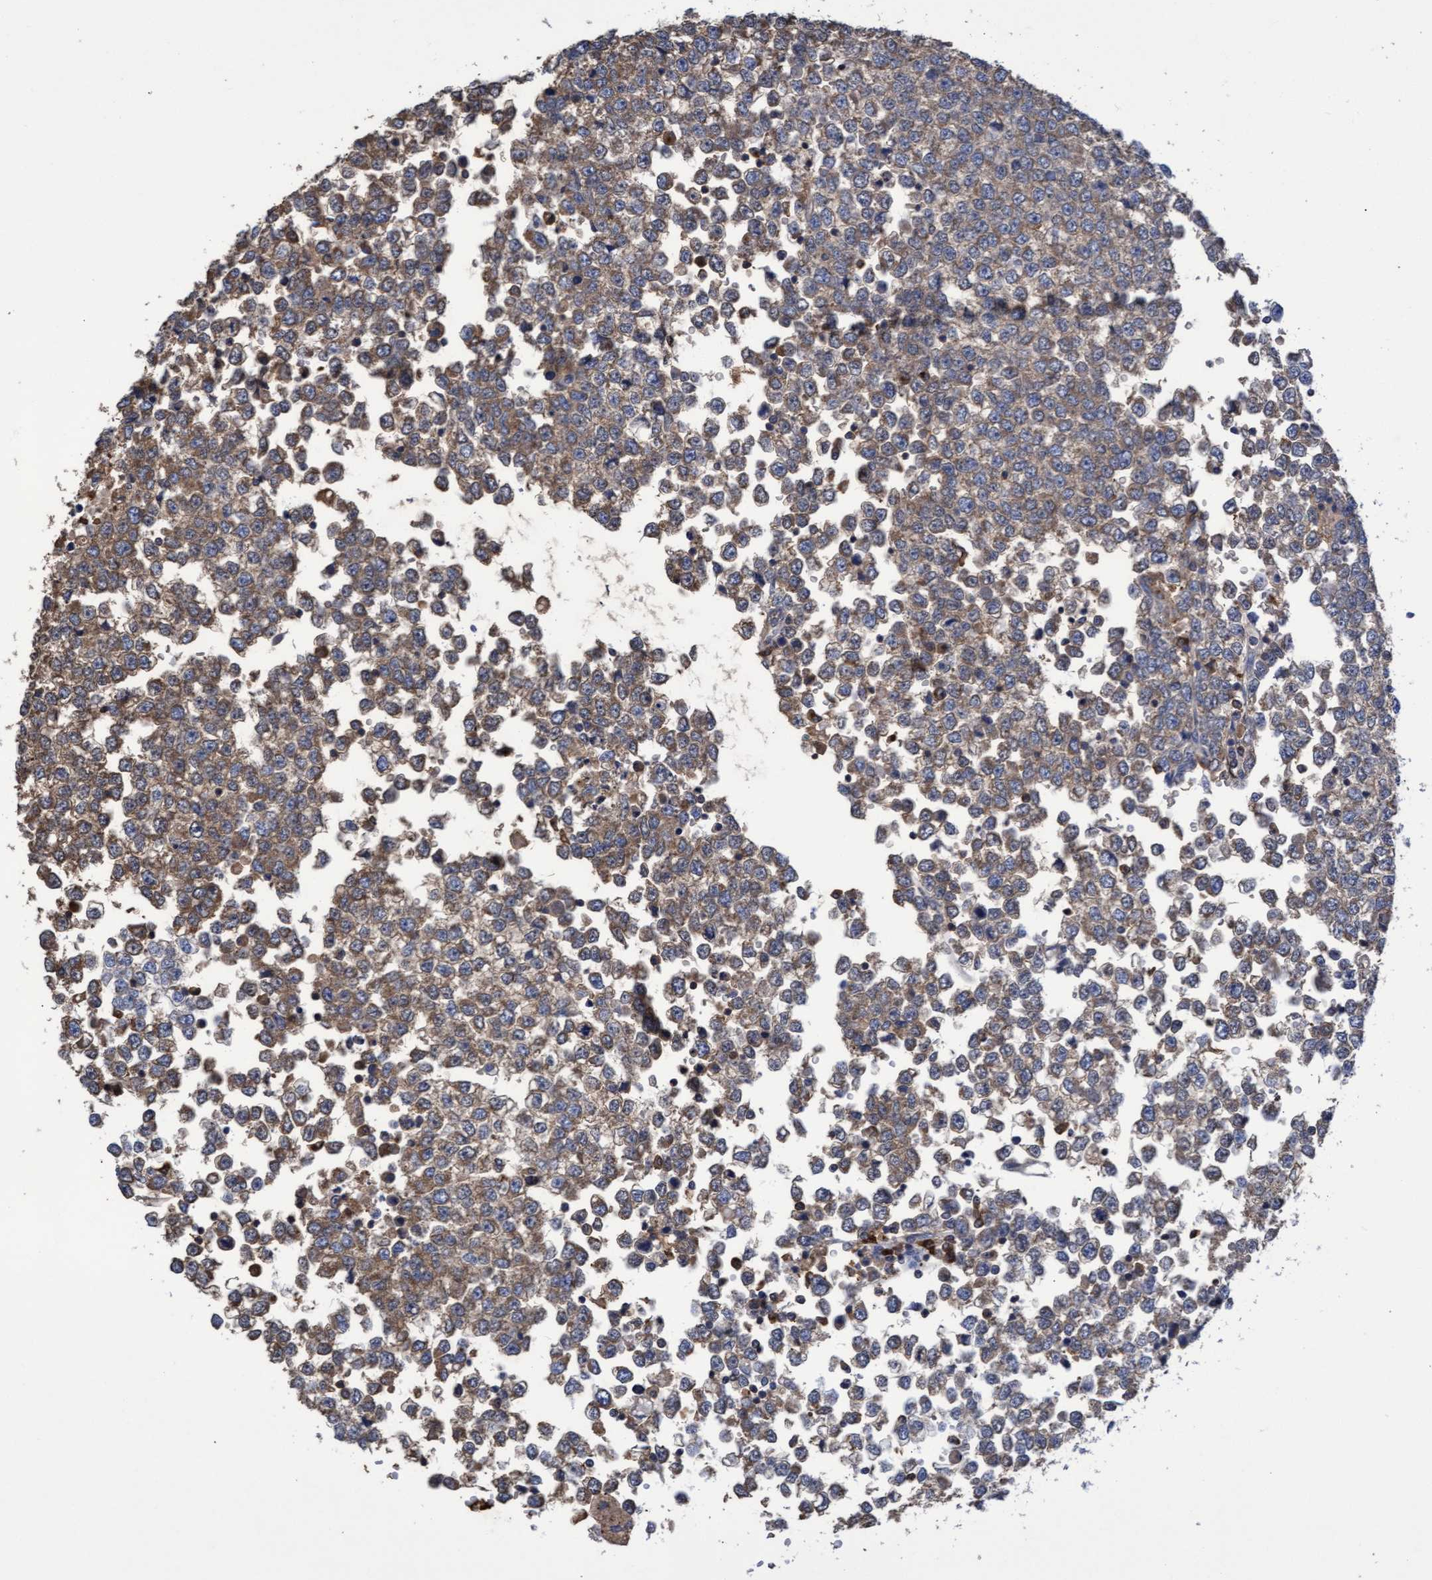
{"staining": {"intensity": "weak", "quantity": ">75%", "location": "cytoplasmic/membranous"}, "tissue": "testis cancer", "cell_type": "Tumor cells", "image_type": "cancer", "snomed": [{"axis": "morphology", "description": "Seminoma, NOS"}, {"axis": "topography", "description": "Testis"}], "caption": "An image of testis cancer (seminoma) stained for a protein reveals weak cytoplasmic/membranous brown staining in tumor cells.", "gene": "GPR39", "patient": {"sex": "male", "age": 65}}